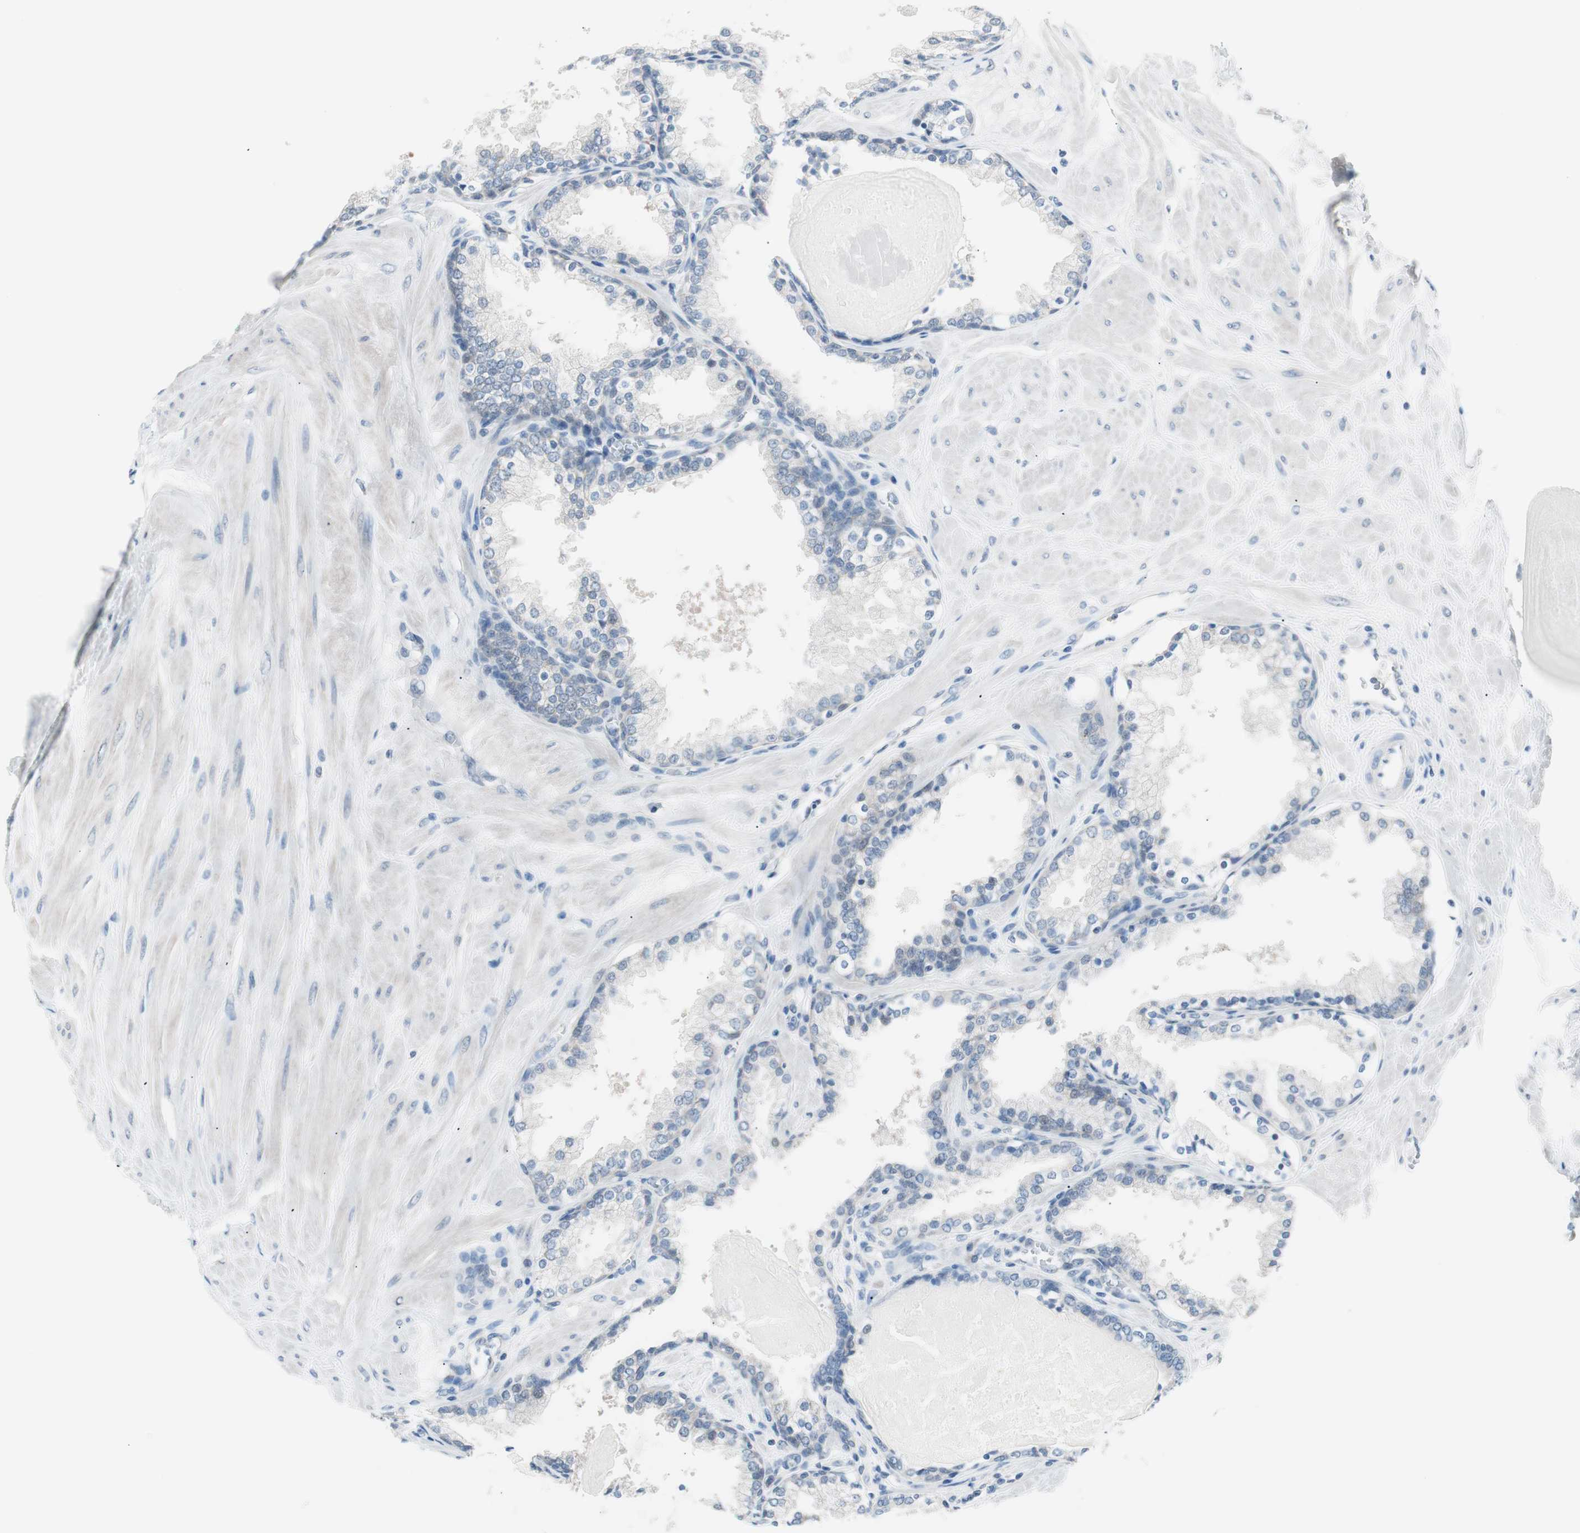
{"staining": {"intensity": "negative", "quantity": "none", "location": "none"}, "tissue": "prostate", "cell_type": "Glandular cells", "image_type": "normal", "snomed": [{"axis": "morphology", "description": "Normal tissue, NOS"}, {"axis": "topography", "description": "Prostate"}], "caption": "IHC of benign human prostate reveals no staining in glandular cells.", "gene": "VIL1", "patient": {"sex": "male", "age": 51}}